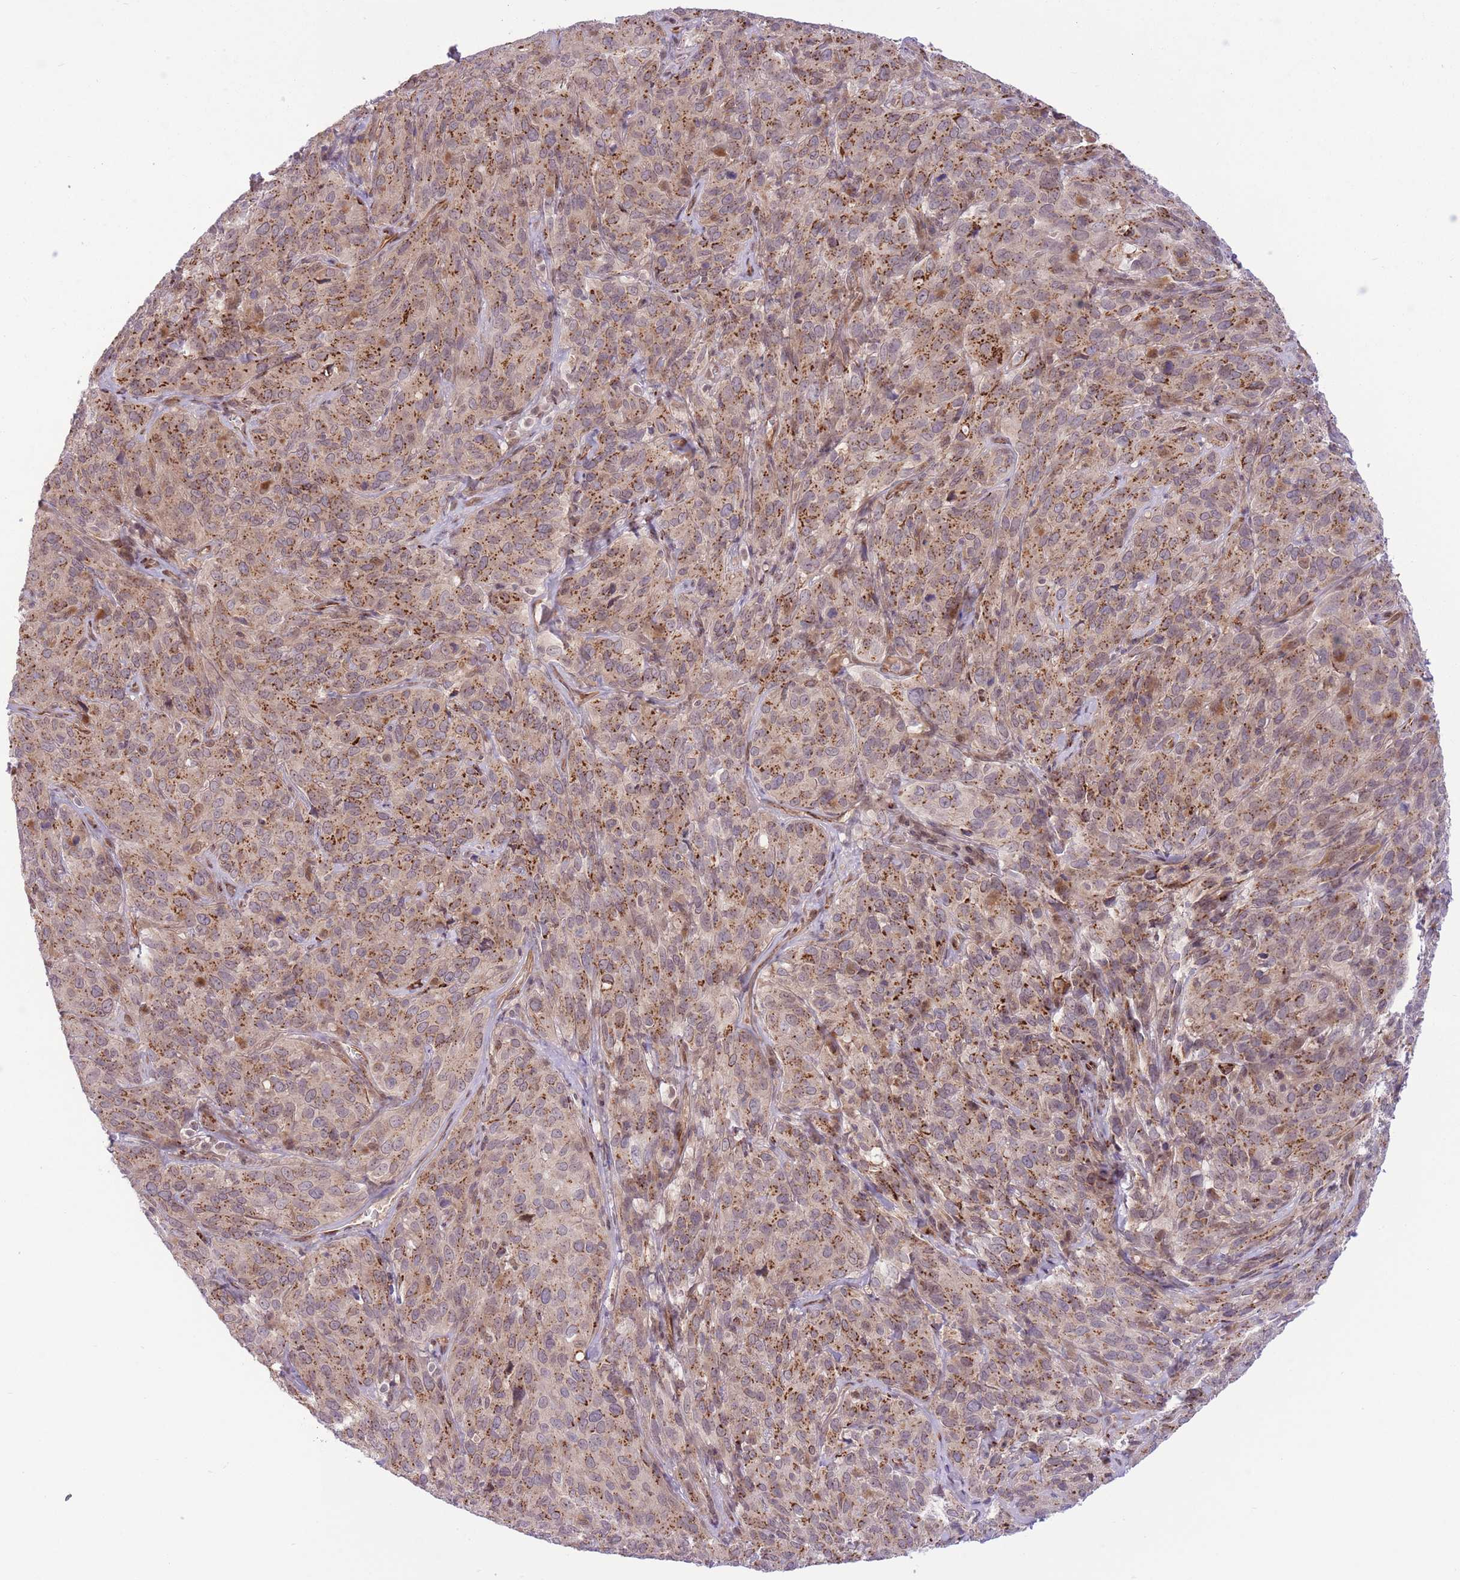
{"staining": {"intensity": "moderate", "quantity": ">75%", "location": "cytoplasmic/membranous"}, "tissue": "cervical cancer", "cell_type": "Tumor cells", "image_type": "cancer", "snomed": [{"axis": "morphology", "description": "Squamous cell carcinoma, NOS"}, {"axis": "topography", "description": "Cervix"}], "caption": "Brown immunohistochemical staining in human cervical cancer demonstrates moderate cytoplasmic/membranous expression in approximately >75% of tumor cells. (brown staining indicates protein expression, while blue staining denotes nuclei).", "gene": "ZBED5", "patient": {"sex": "female", "age": 51}}